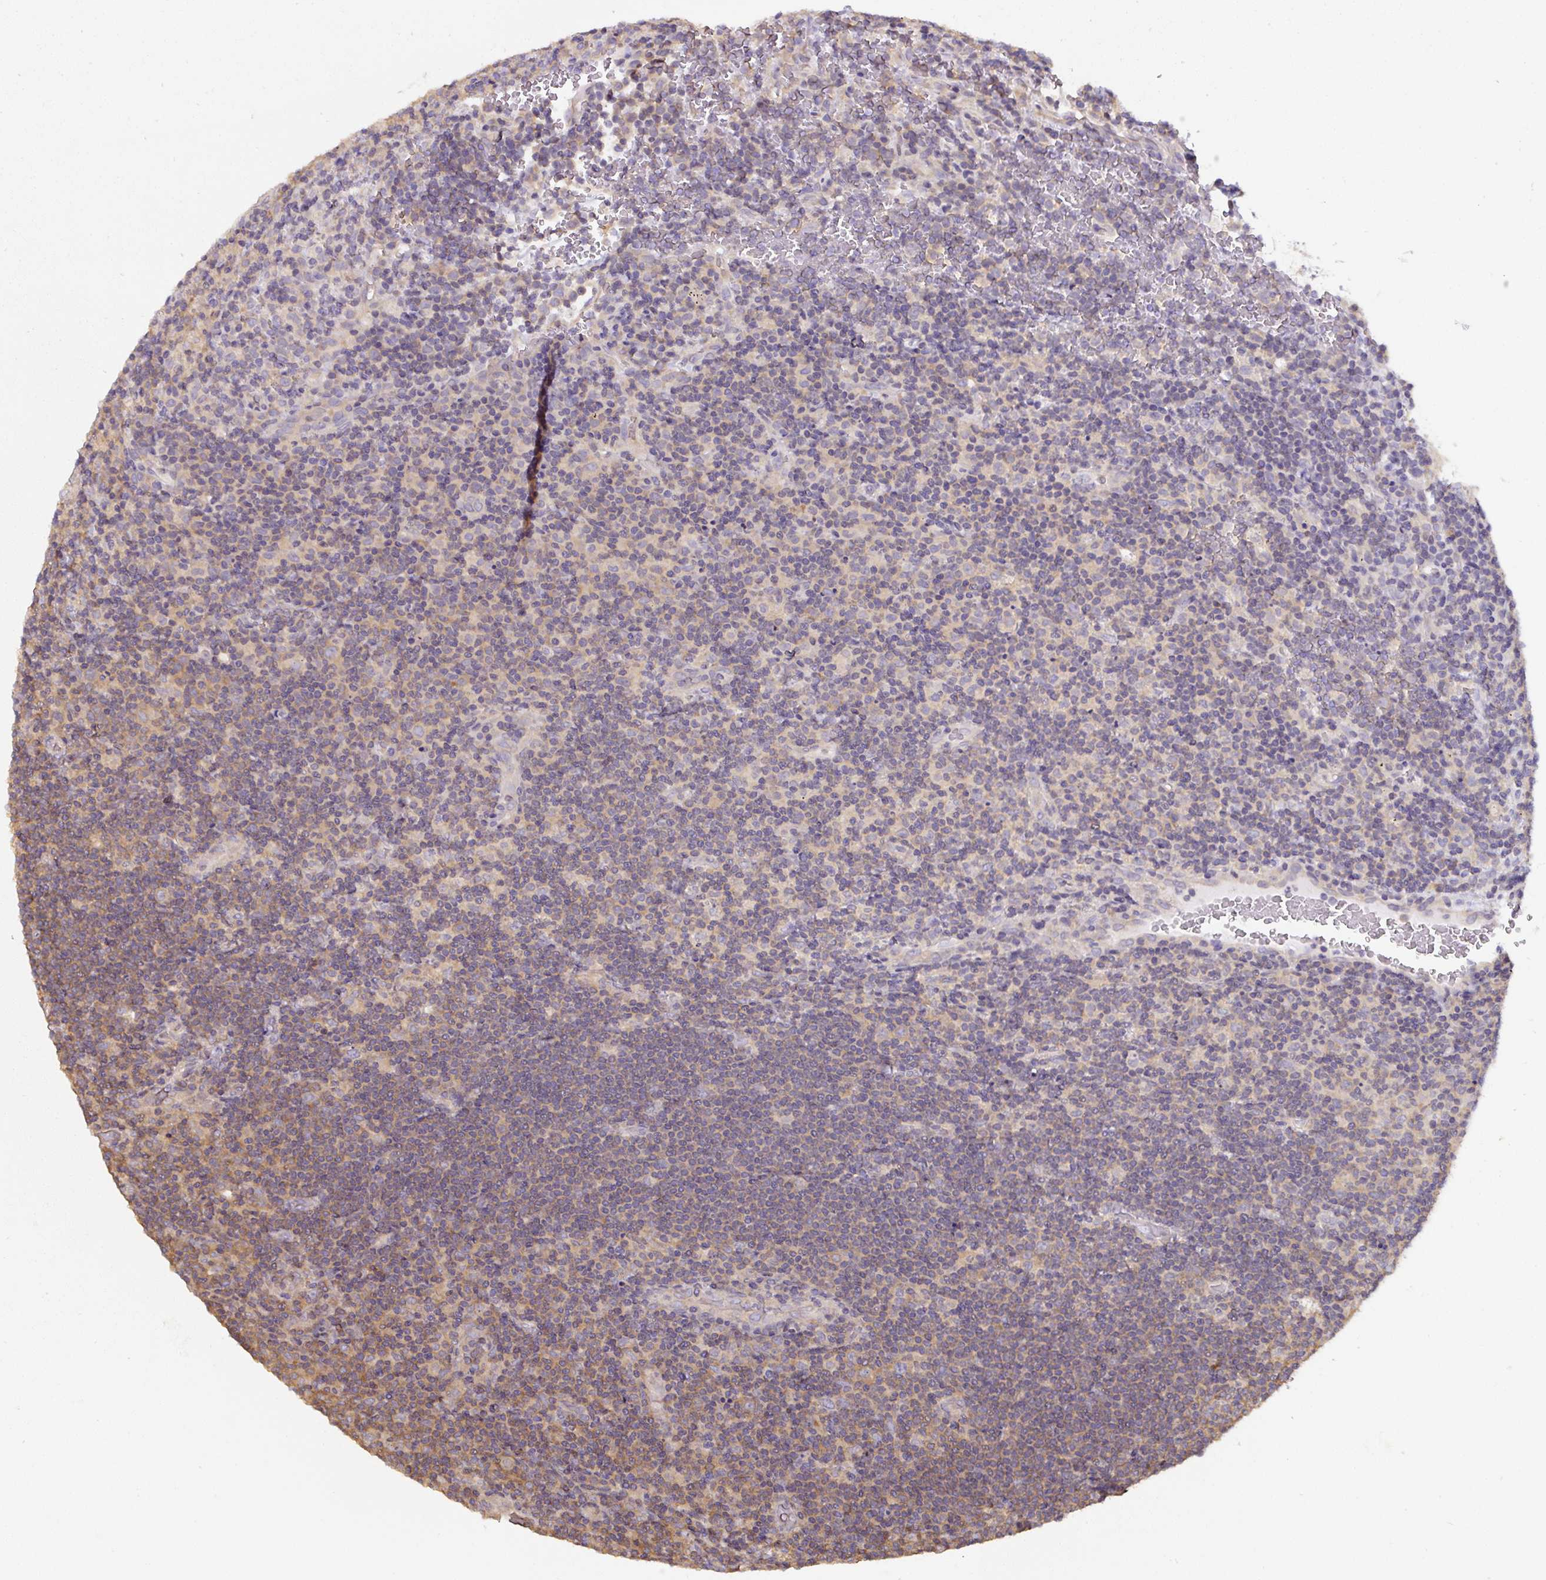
{"staining": {"intensity": "negative", "quantity": "none", "location": "none"}, "tissue": "lymphoma", "cell_type": "Tumor cells", "image_type": "cancer", "snomed": [{"axis": "morphology", "description": "Hodgkin's disease, NOS"}, {"axis": "topography", "description": "Lymph node"}], "caption": "Immunohistochemistry (IHC) of human lymphoma reveals no positivity in tumor cells.", "gene": "ST13", "patient": {"sex": "female", "age": 57}}